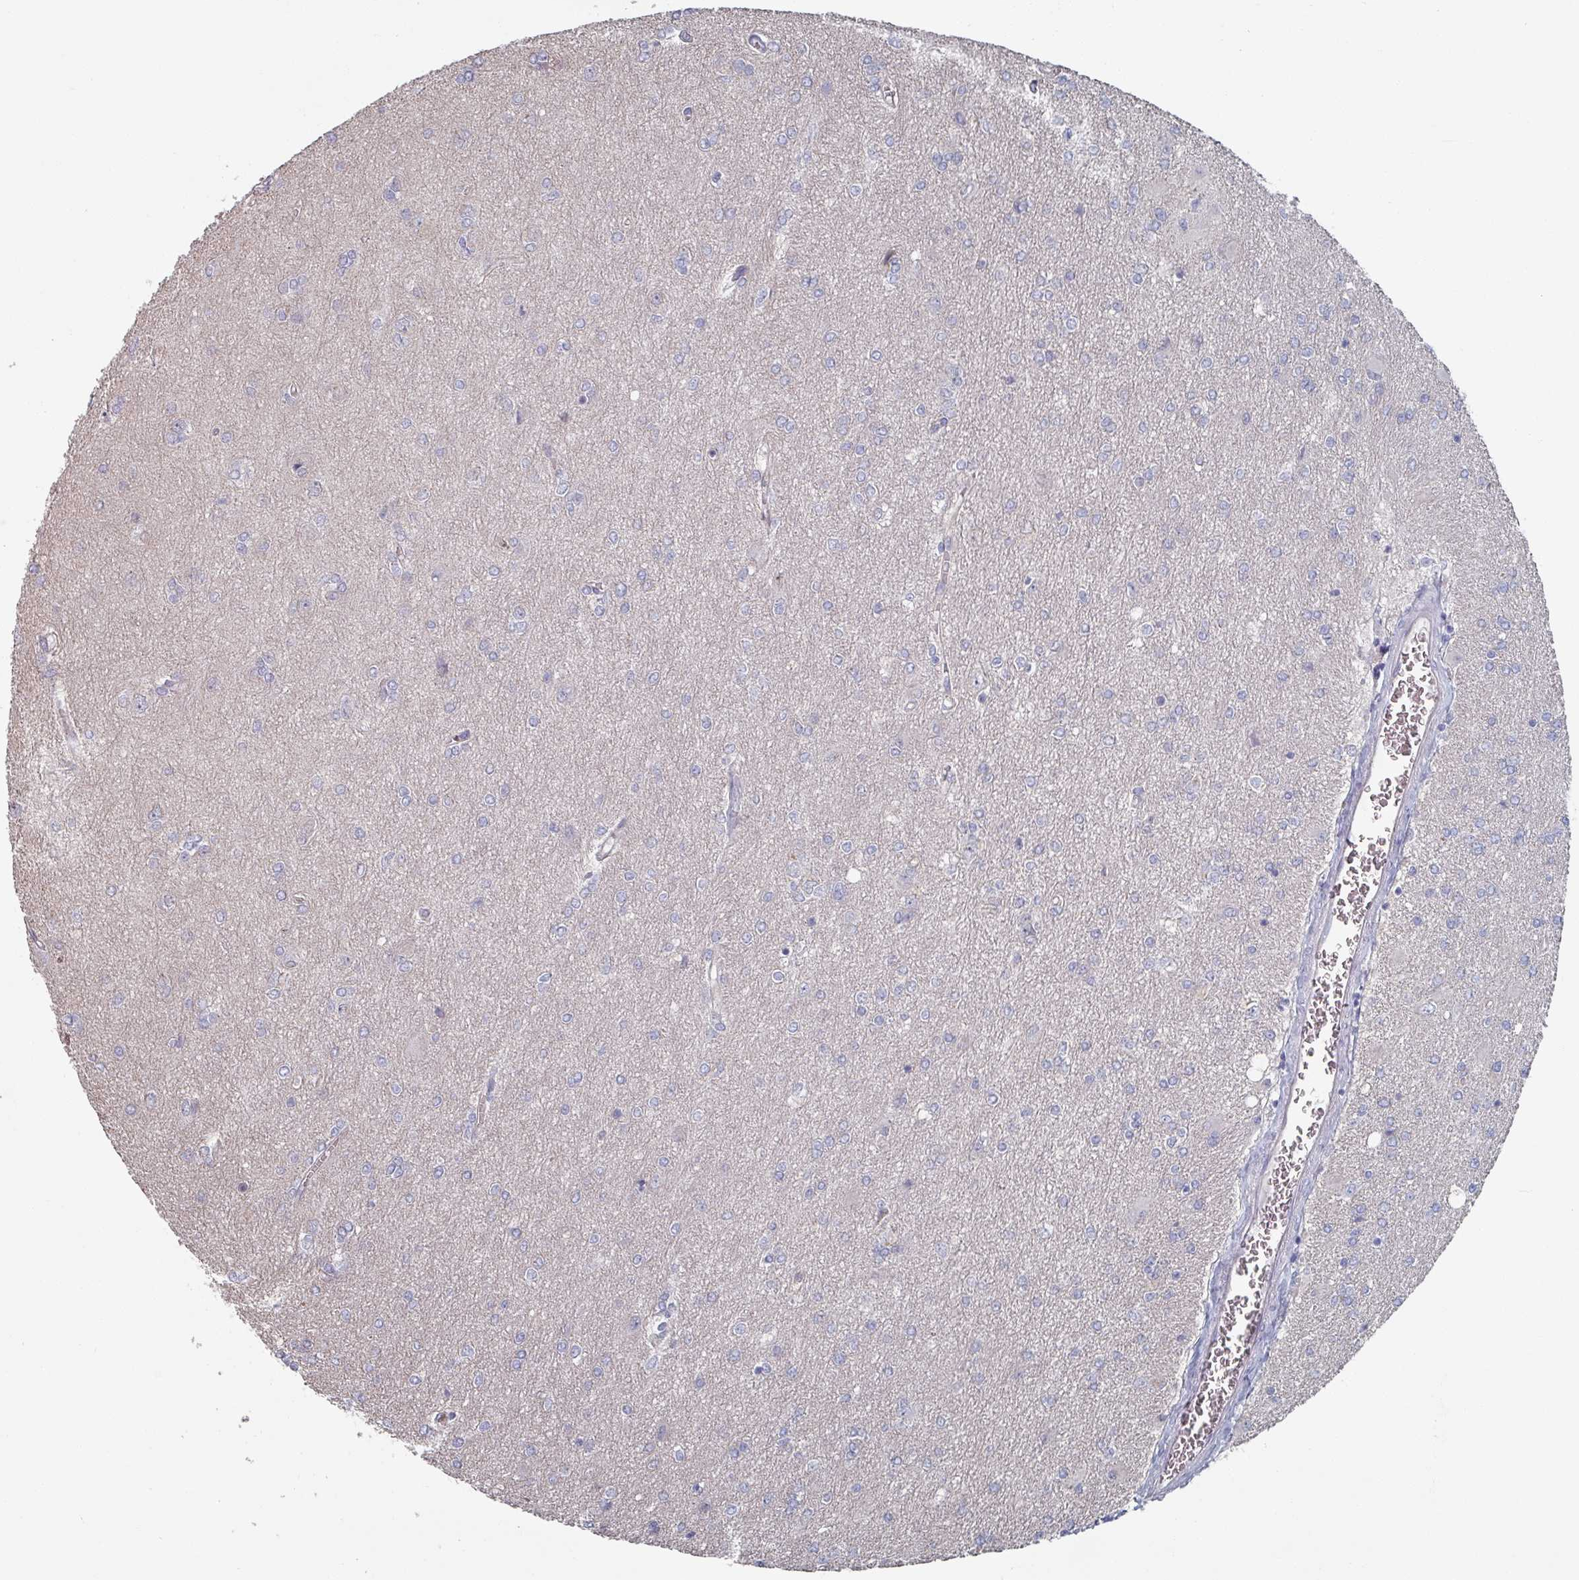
{"staining": {"intensity": "negative", "quantity": "none", "location": "none"}, "tissue": "glioma", "cell_type": "Tumor cells", "image_type": "cancer", "snomed": [{"axis": "morphology", "description": "Glioma, malignant, High grade"}, {"axis": "topography", "description": "Brain"}], "caption": "IHC of glioma demonstrates no positivity in tumor cells. (DAB immunohistochemistry (IHC) with hematoxylin counter stain).", "gene": "EFL1", "patient": {"sex": "male", "age": 67}}